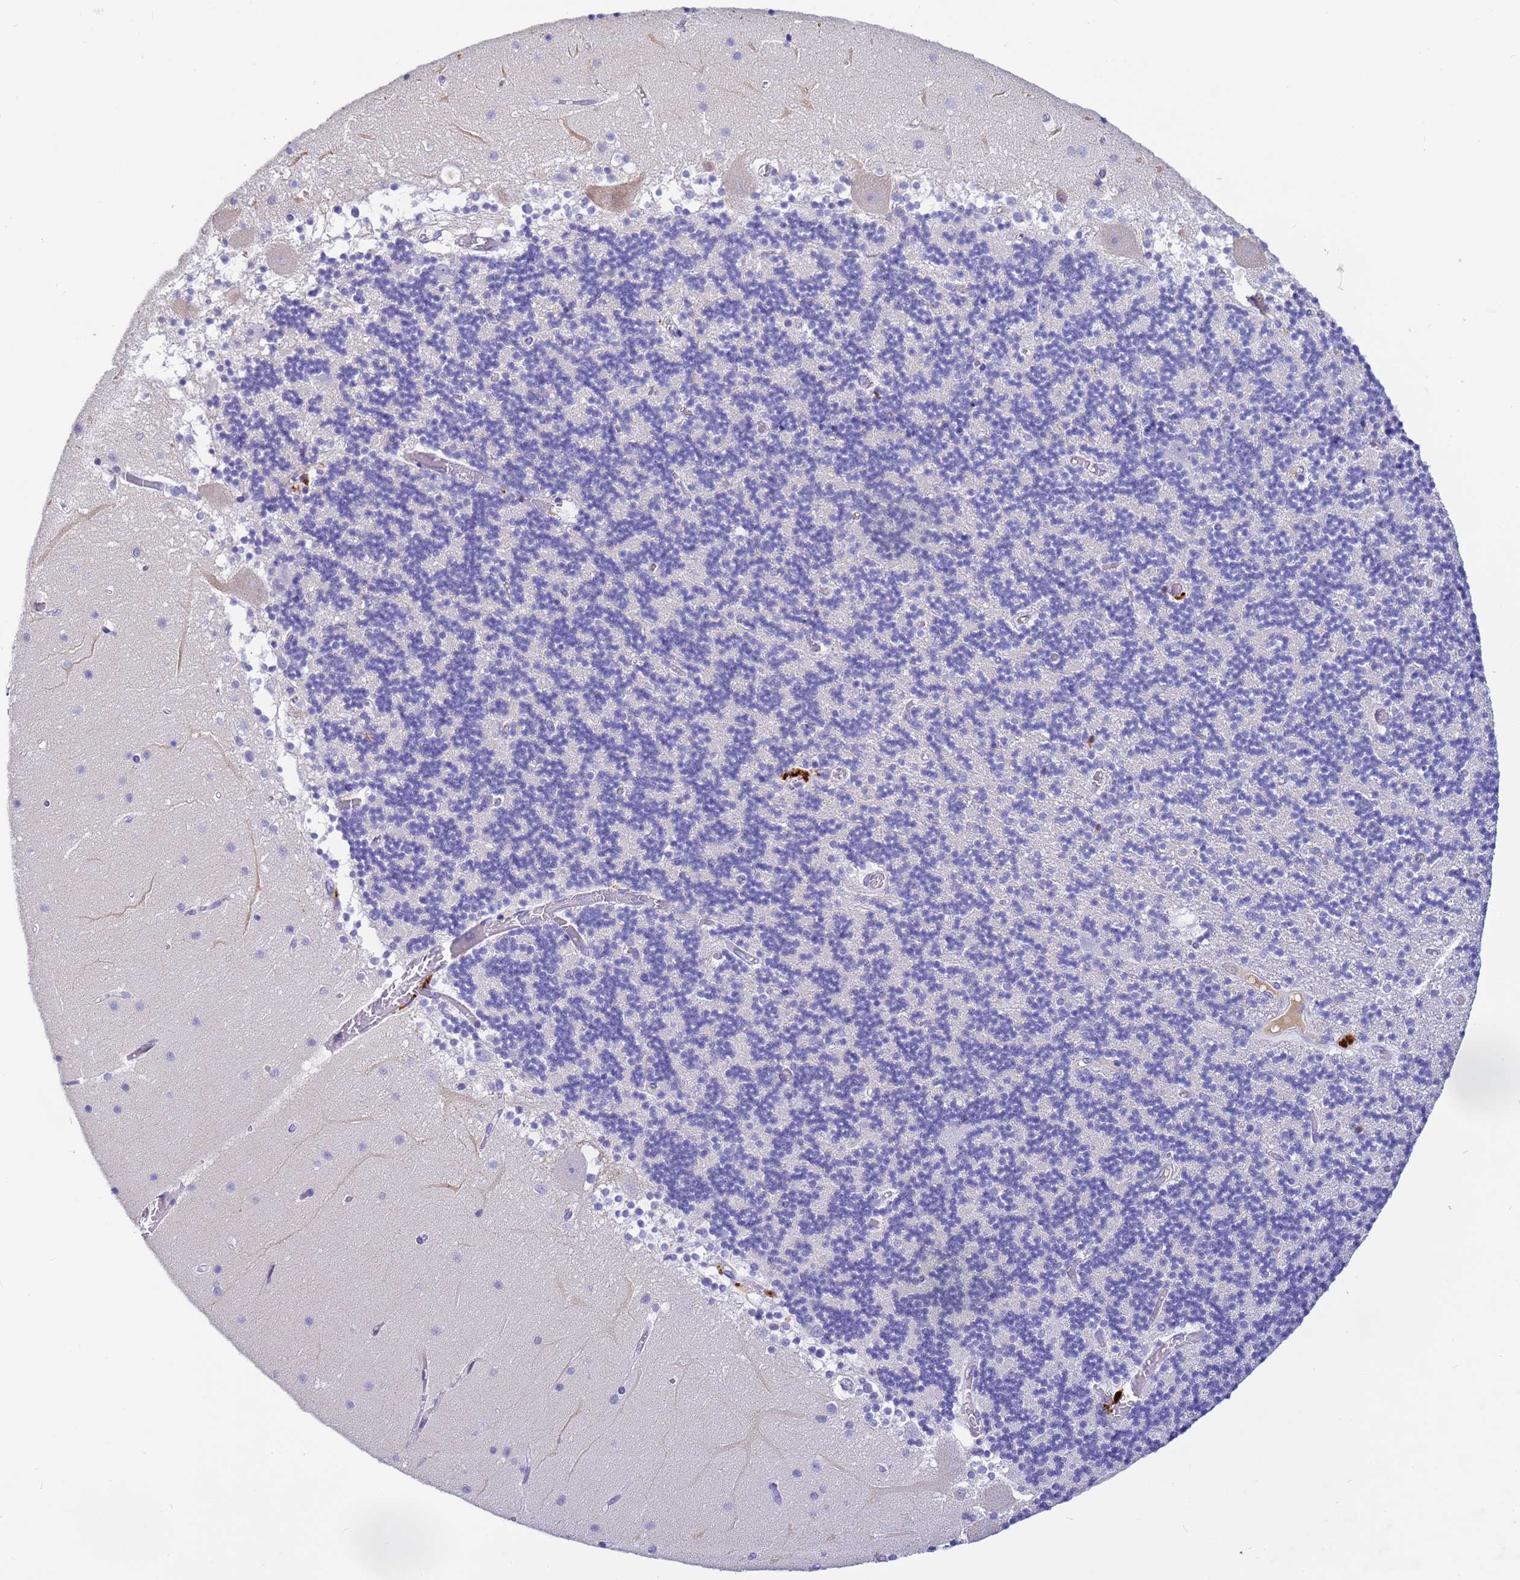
{"staining": {"intensity": "negative", "quantity": "none", "location": "none"}, "tissue": "cerebellum", "cell_type": "Cells in granular layer", "image_type": "normal", "snomed": [{"axis": "morphology", "description": "Normal tissue, NOS"}, {"axis": "topography", "description": "Cerebellum"}], "caption": "IHC of unremarkable cerebellum shows no staining in cells in granular layer. (Brightfield microscopy of DAB (3,3'-diaminobenzidine) IHC at high magnification).", "gene": "CFHR1", "patient": {"sex": "female", "age": 28}}